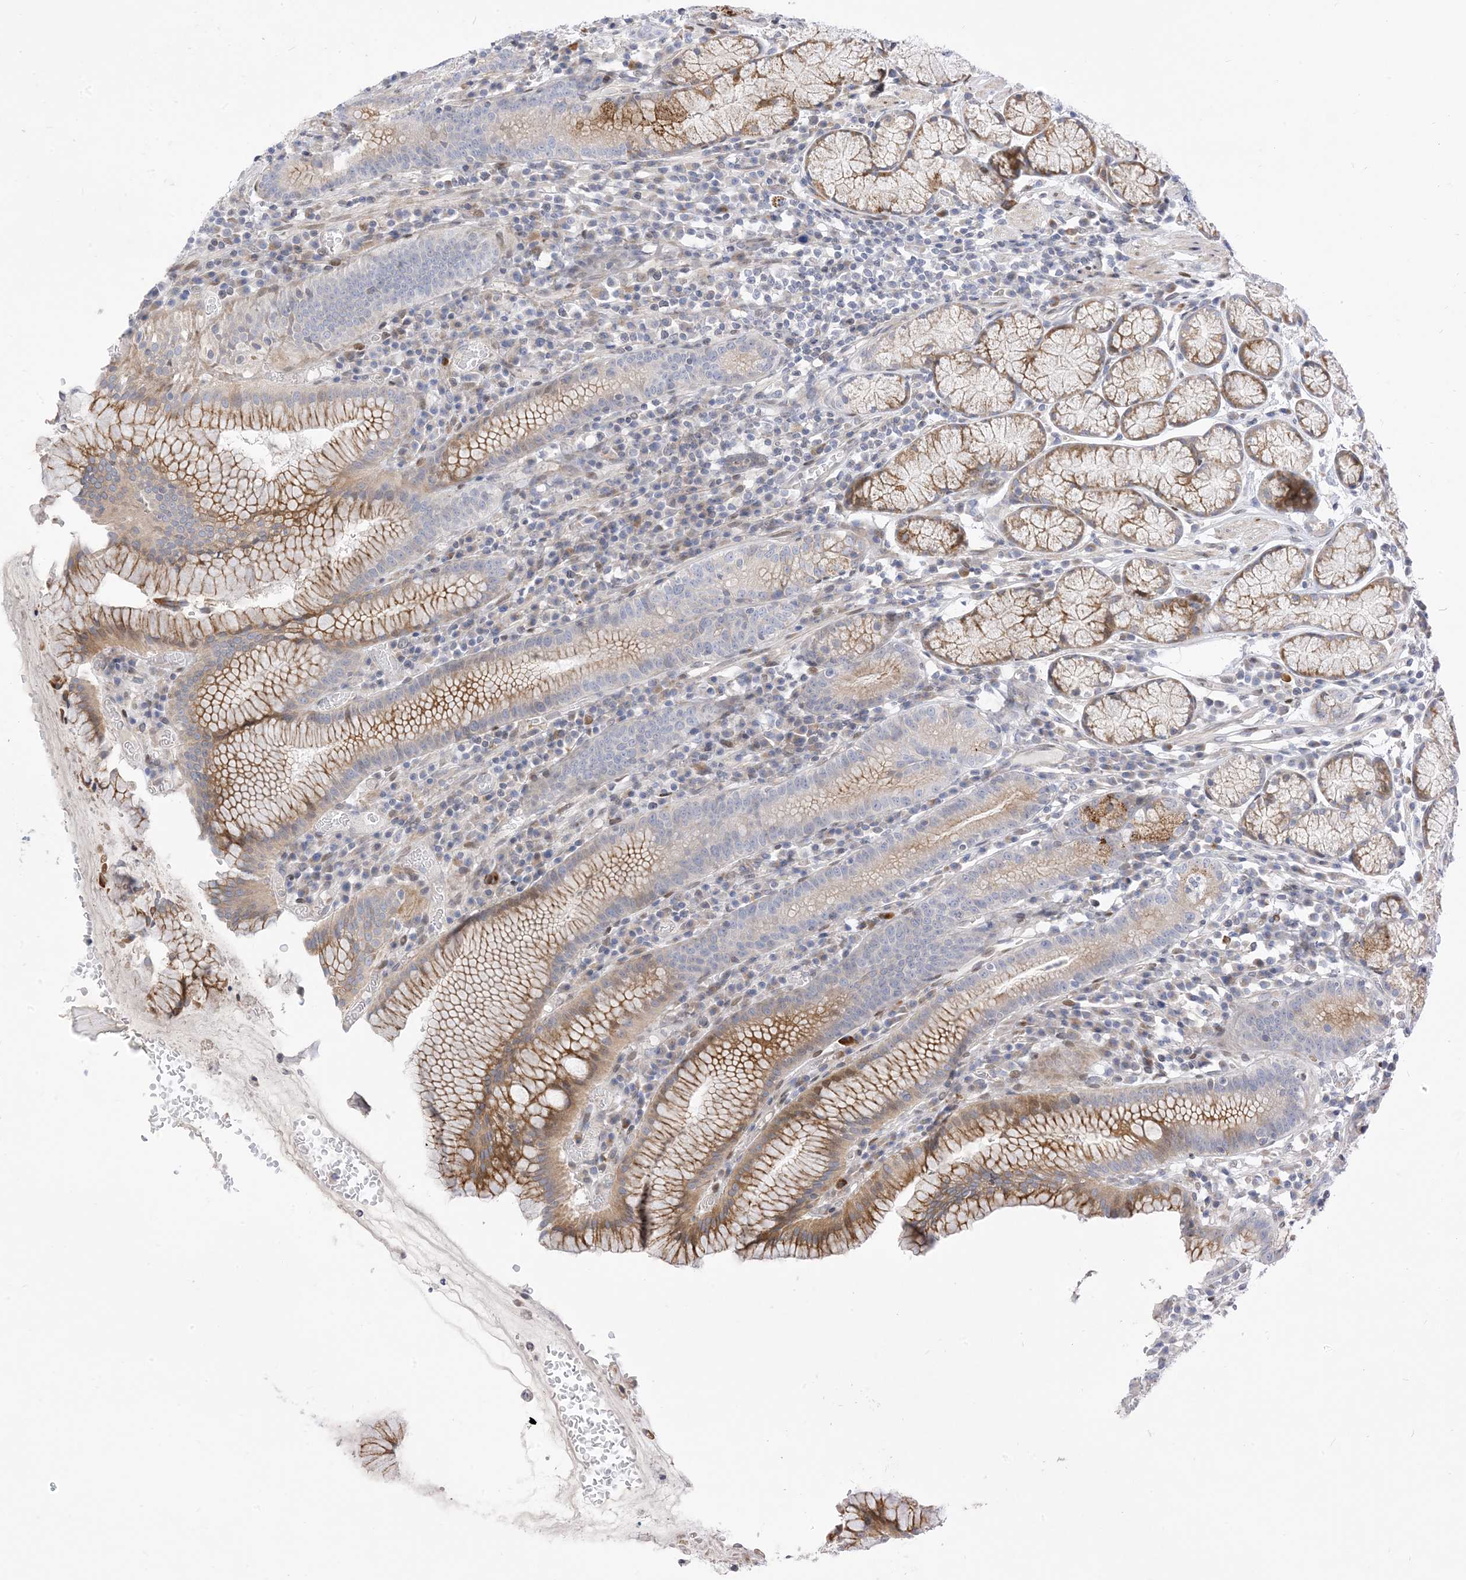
{"staining": {"intensity": "moderate", "quantity": "25%-75%", "location": "cytoplasmic/membranous"}, "tissue": "stomach", "cell_type": "Glandular cells", "image_type": "normal", "snomed": [{"axis": "morphology", "description": "Normal tissue, NOS"}, {"axis": "topography", "description": "Stomach"}], "caption": "Glandular cells show medium levels of moderate cytoplasmic/membranous expression in about 25%-75% of cells in benign human stomach. Using DAB (brown) and hematoxylin (blue) stains, captured at high magnification using brightfield microscopy.", "gene": "TYSND1", "patient": {"sex": "male", "age": 55}}